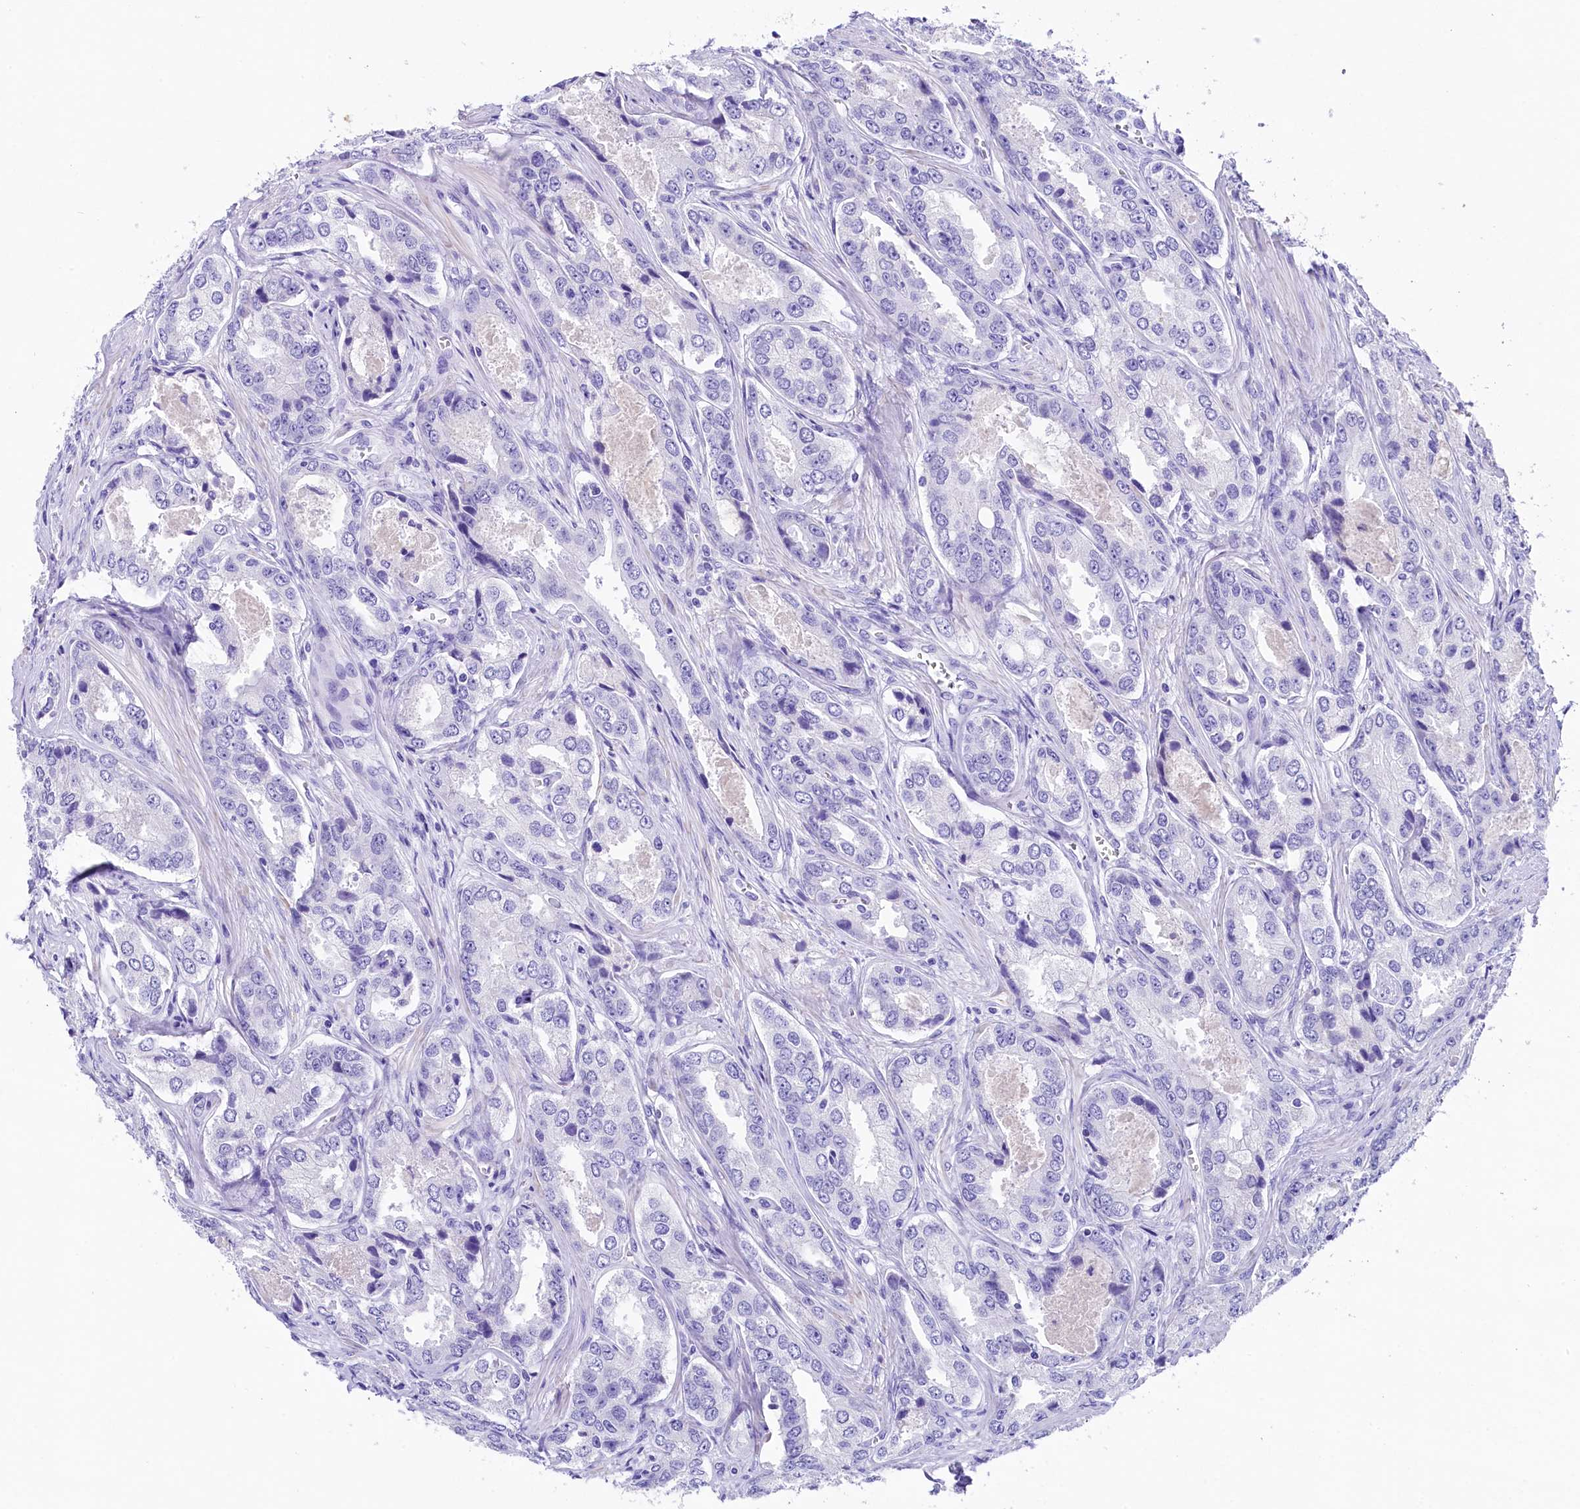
{"staining": {"intensity": "negative", "quantity": "none", "location": "none"}, "tissue": "prostate cancer", "cell_type": "Tumor cells", "image_type": "cancer", "snomed": [{"axis": "morphology", "description": "Adenocarcinoma, Low grade"}, {"axis": "topography", "description": "Prostate"}], "caption": "This micrograph is of prostate cancer (low-grade adenocarcinoma) stained with IHC to label a protein in brown with the nuclei are counter-stained blue. There is no expression in tumor cells. (Stains: DAB (3,3'-diaminobenzidine) immunohistochemistry (IHC) with hematoxylin counter stain, Microscopy: brightfield microscopy at high magnification).", "gene": "SKIDA1", "patient": {"sex": "male", "age": 68}}